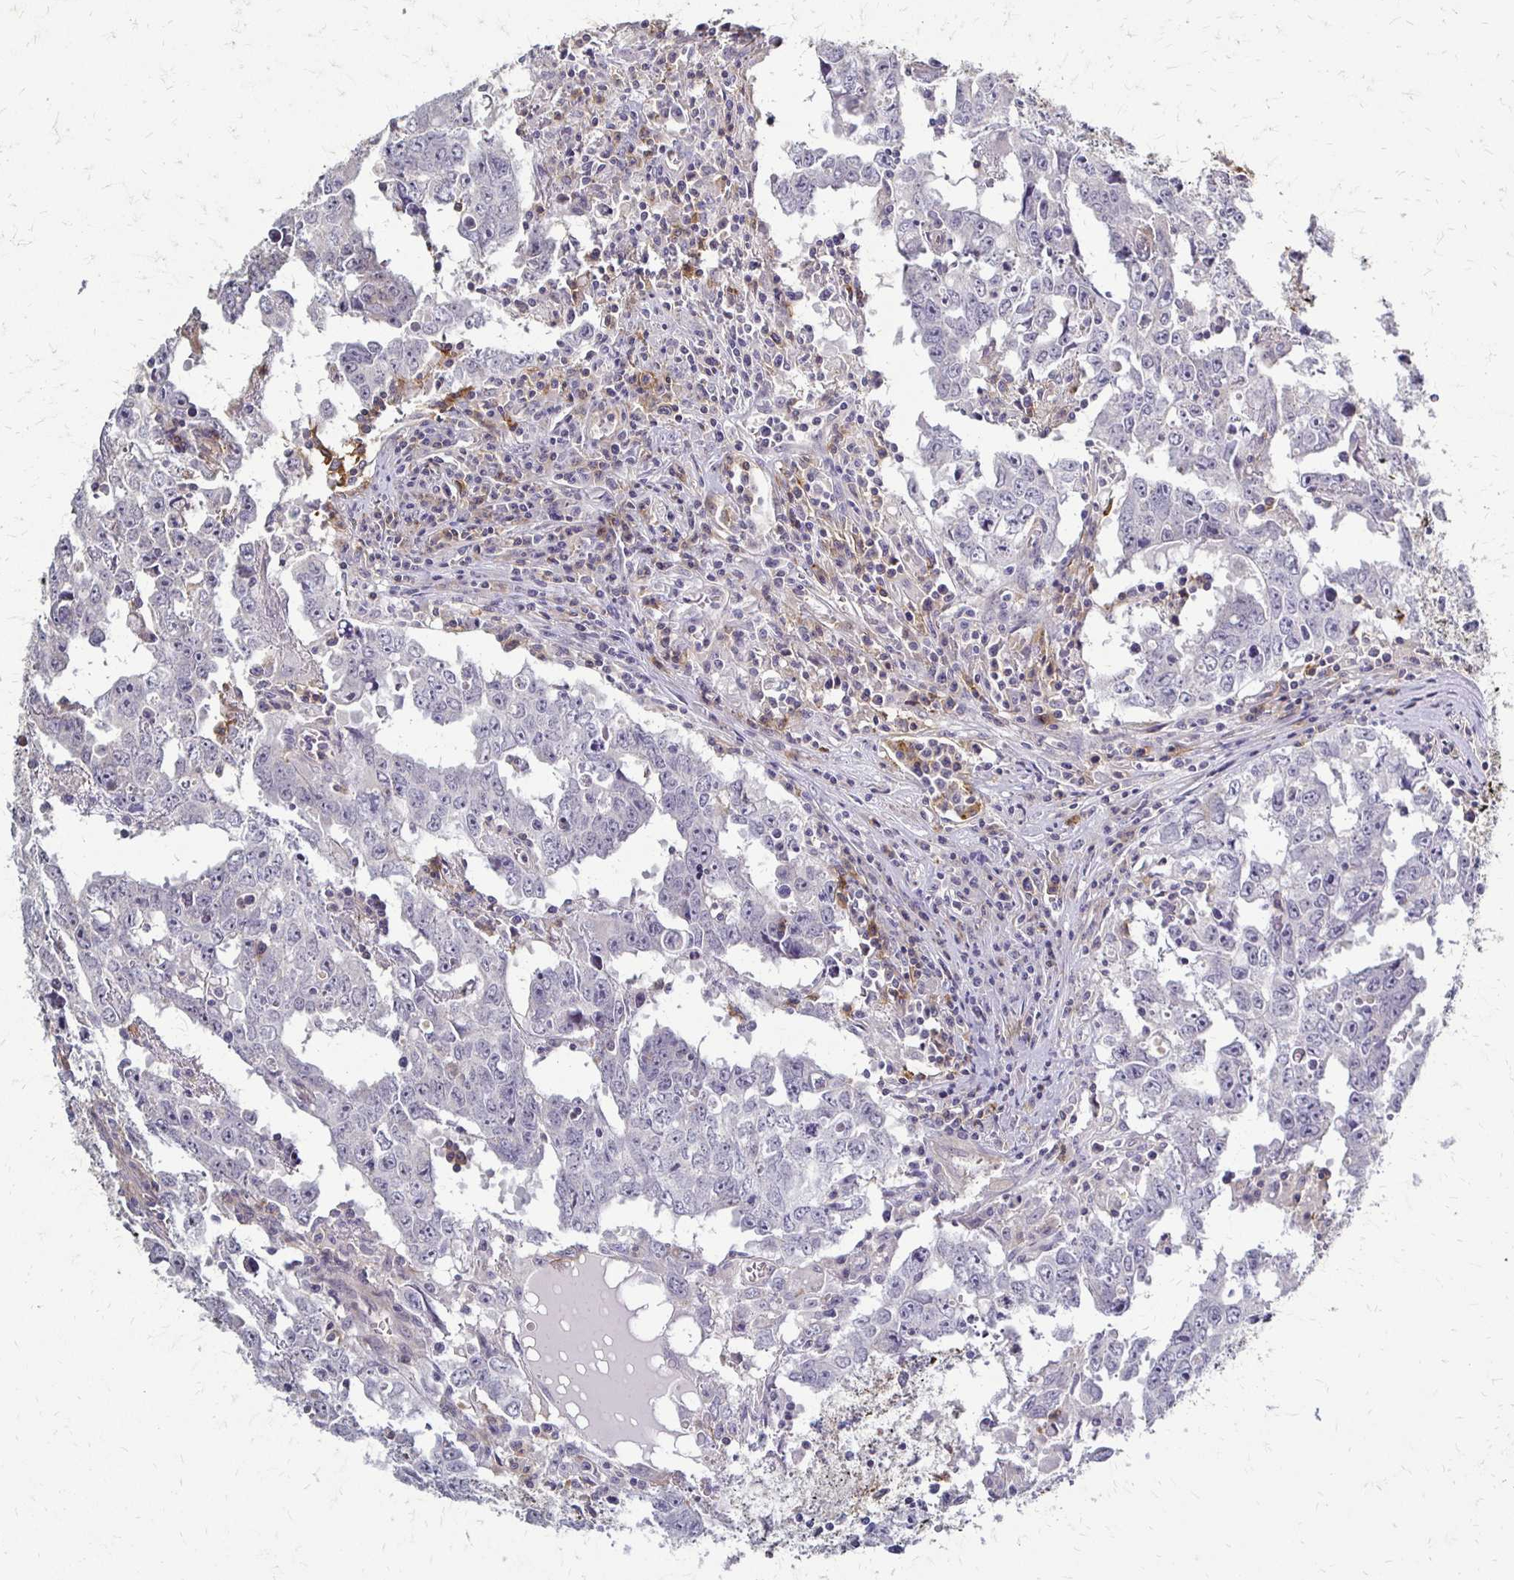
{"staining": {"intensity": "negative", "quantity": "none", "location": "none"}, "tissue": "testis cancer", "cell_type": "Tumor cells", "image_type": "cancer", "snomed": [{"axis": "morphology", "description": "Carcinoma, Embryonal, NOS"}, {"axis": "topography", "description": "Testis"}], "caption": "Tumor cells are negative for brown protein staining in testis embryonal carcinoma.", "gene": "SLC9A9", "patient": {"sex": "male", "age": 22}}